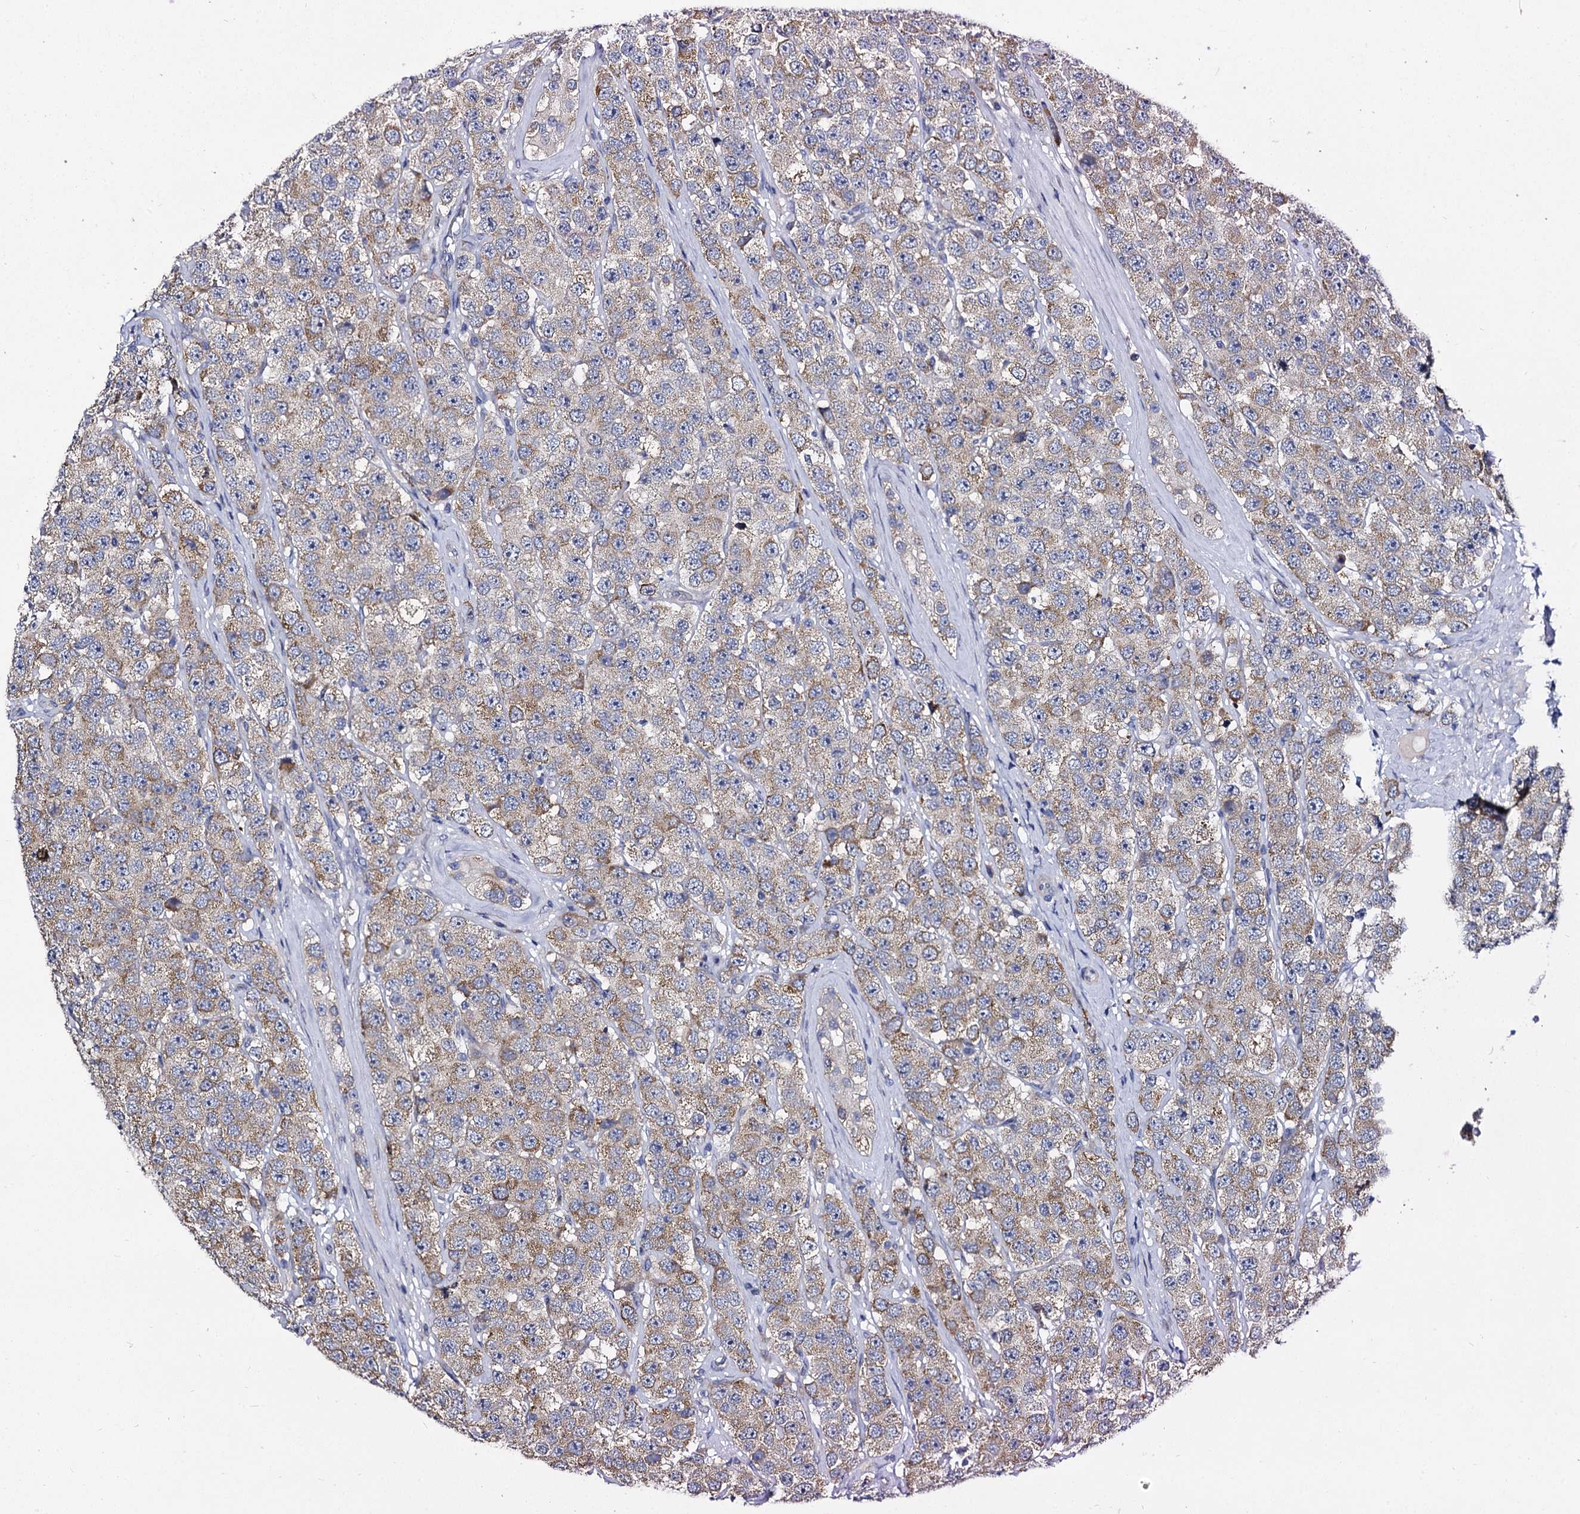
{"staining": {"intensity": "moderate", "quantity": "25%-75%", "location": "cytoplasmic/membranous"}, "tissue": "testis cancer", "cell_type": "Tumor cells", "image_type": "cancer", "snomed": [{"axis": "morphology", "description": "Seminoma, NOS"}, {"axis": "topography", "description": "Testis"}], "caption": "Human testis cancer stained with a brown dye reveals moderate cytoplasmic/membranous positive expression in about 25%-75% of tumor cells.", "gene": "PANX2", "patient": {"sex": "male", "age": 28}}